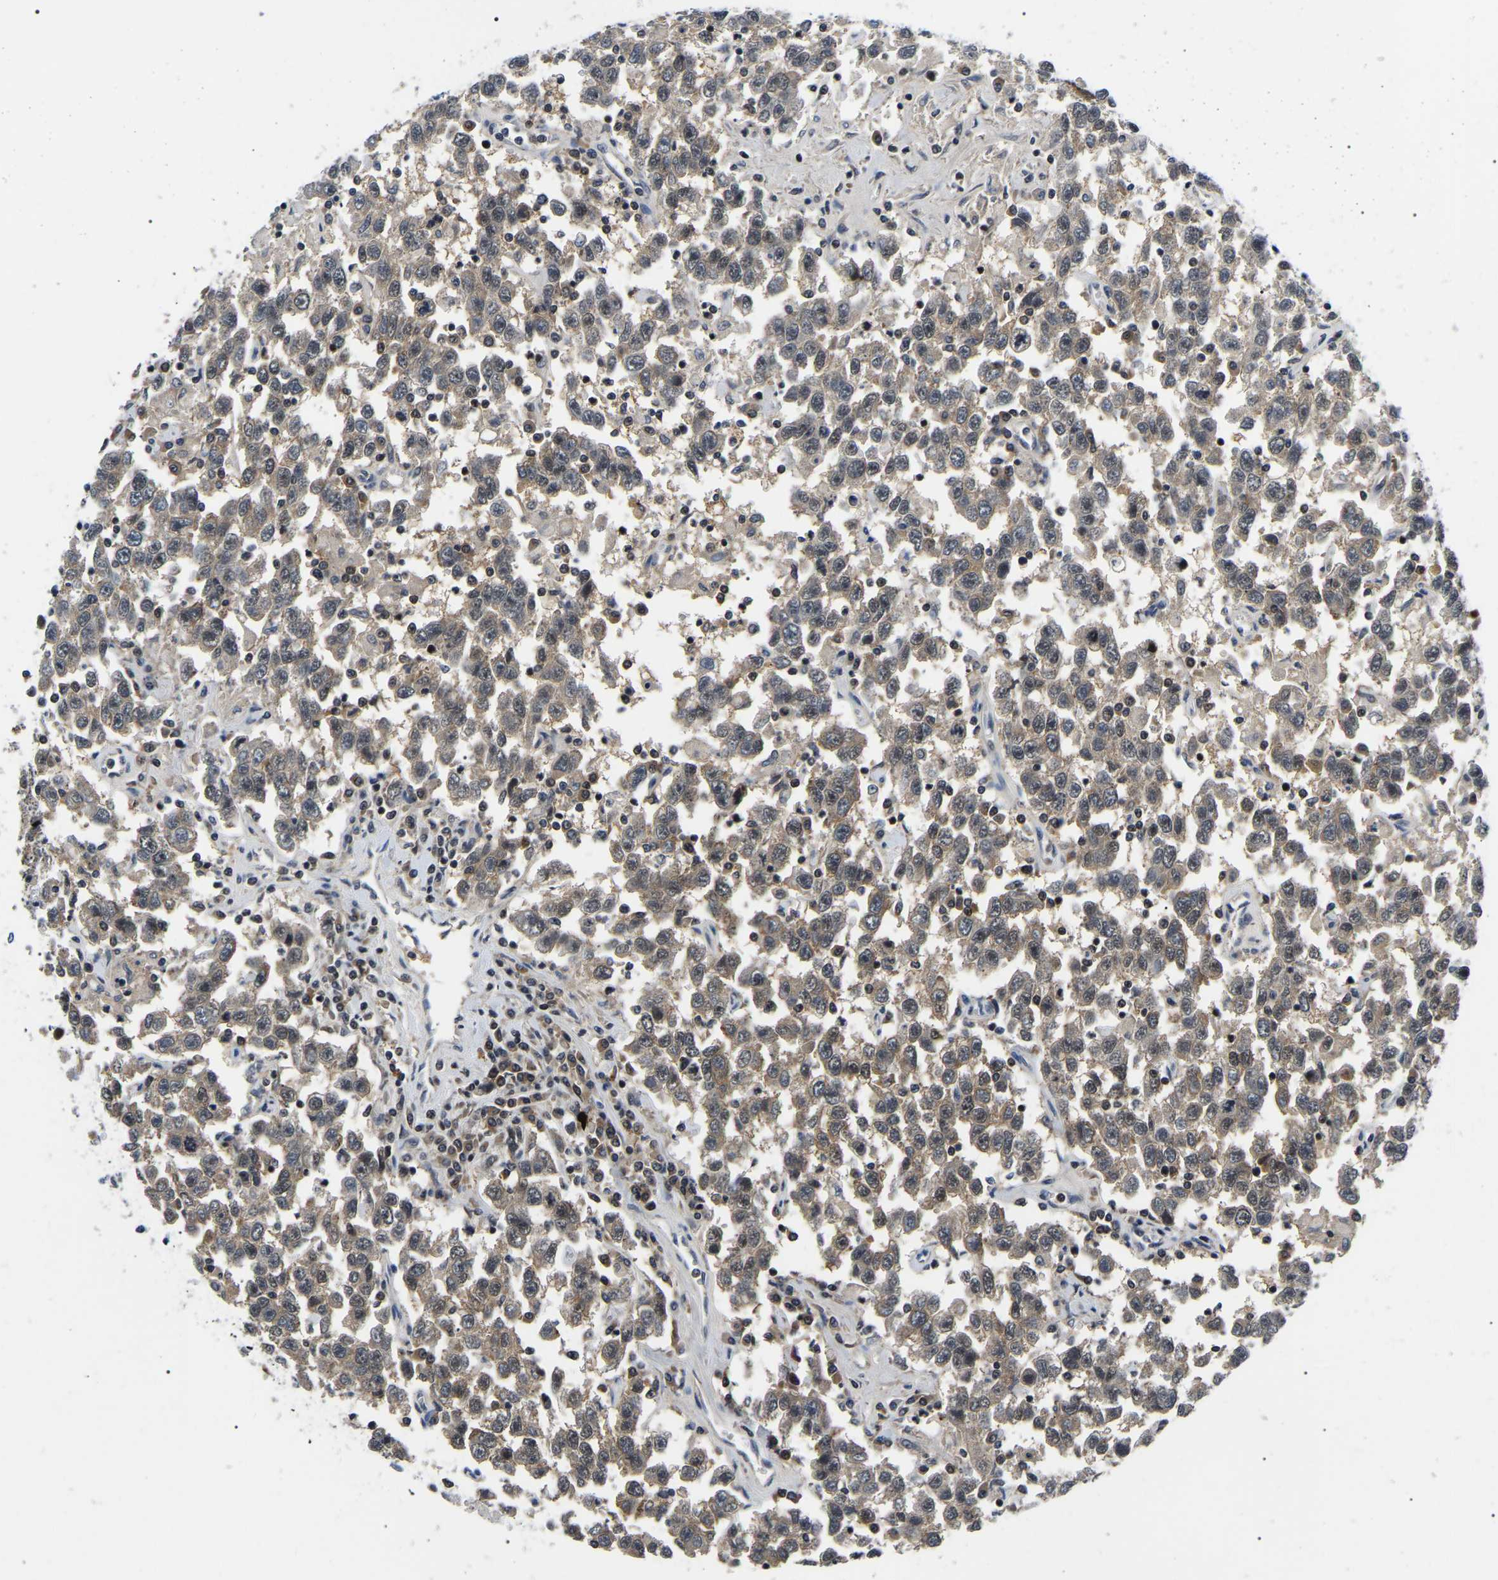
{"staining": {"intensity": "moderate", "quantity": ">75%", "location": "cytoplasmic/membranous"}, "tissue": "testis cancer", "cell_type": "Tumor cells", "image_type": "cancer", "snomed": [{"axis": "morphology", "description": "Seminoma, NOS"}, {"axis": "topography", "description": "Testis"}], "caption": "Protein staining shows moderate cytoplasmic/membranous staining in about >75% of tumor cells in testis cancer. The staining was performed using DAB to visualize the protein expression in brown, while the nuclei were stained in blue with hematoxylin (Magnification: 20x).", "gene": "RRP1B", "patient": {"sex": "male", "age": 41}}